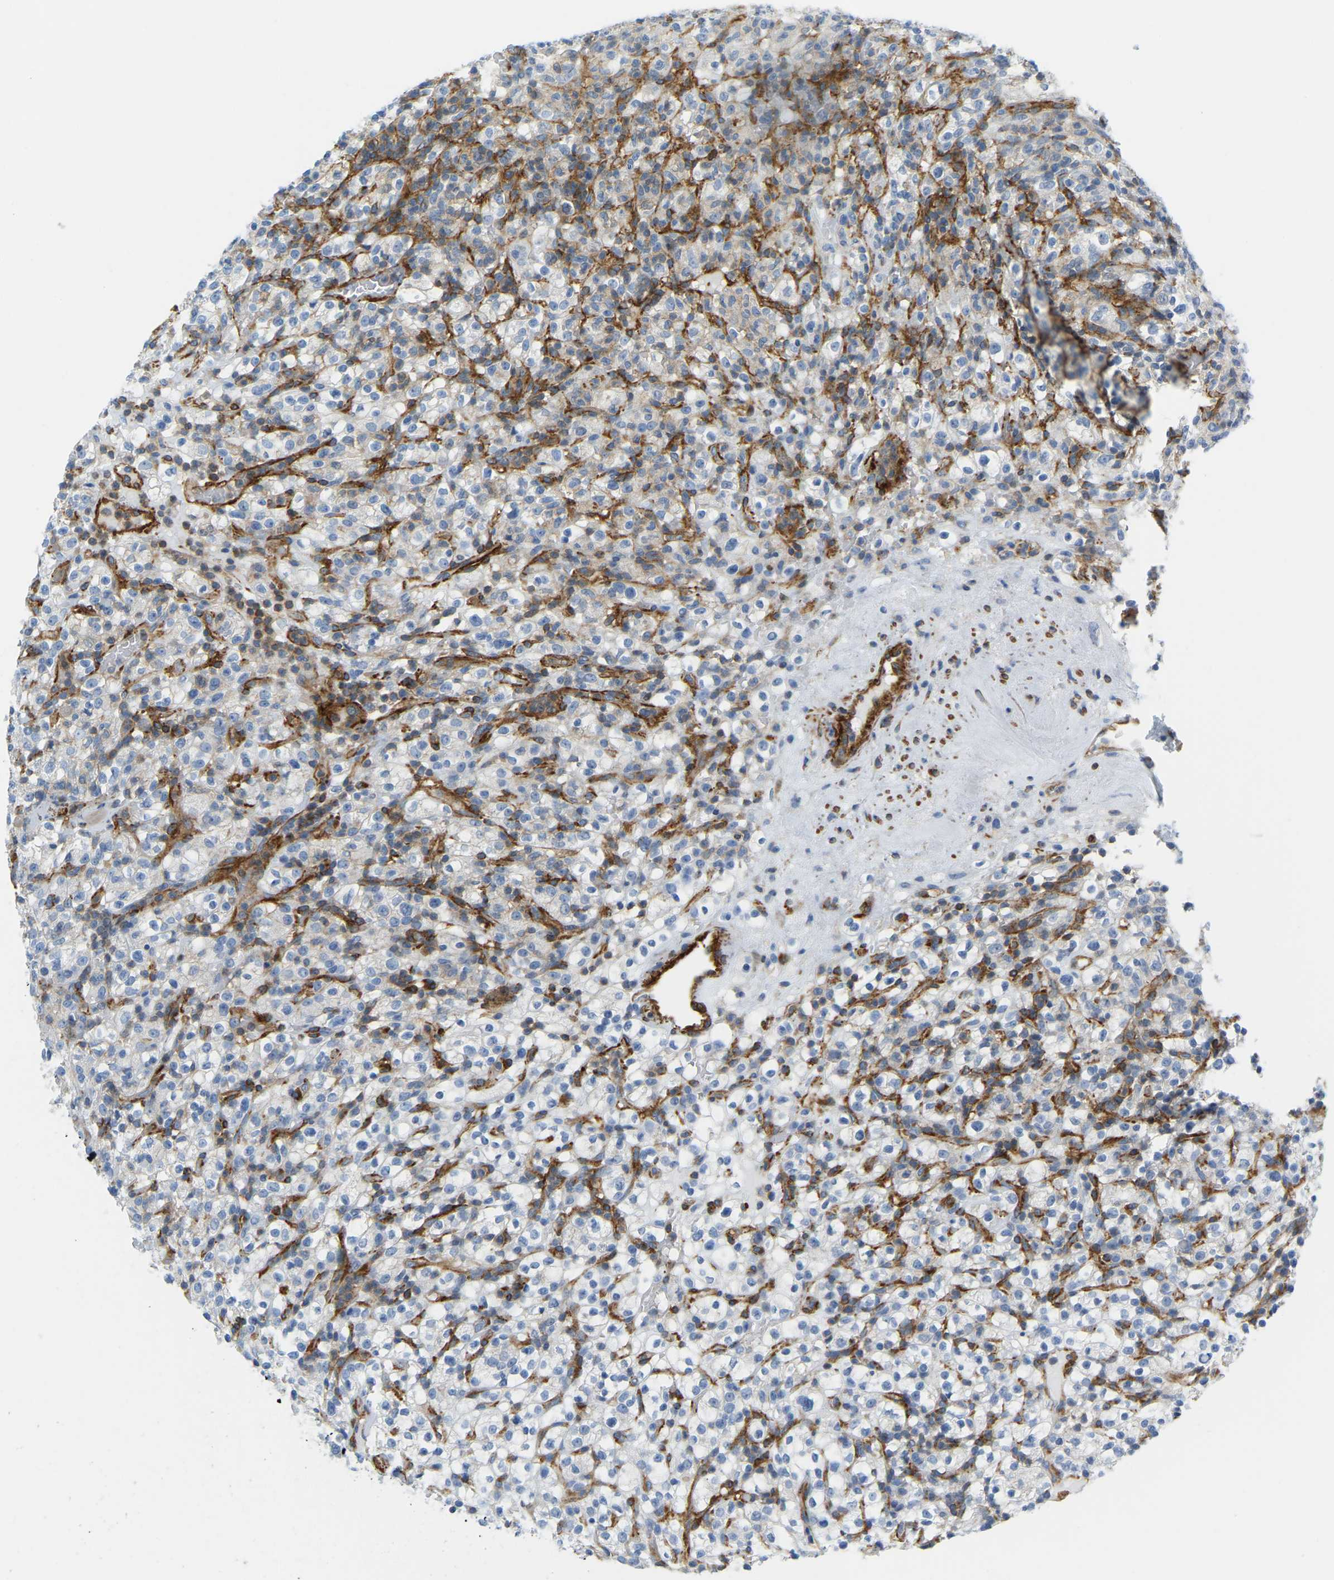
{"staining": {"intensity": "weak", "quantity": "<25%", "location": "cytoplasmic/membranous"}, "tissue": "renal cancer", "cell_type": "Tumor cells", "image_type": "cancer", "snomed": [{"axis": "morphology", "description": "Normal tissue, NOS"}, {"axis": "morphology", "description": "Adenocarcinoma, NOS"}, {"axis": "topography", "description": "Kidney"}], "caption": "Renal cancer (adenocarcinoma) was stained to show a protein in brown. There is no significant expression in tumor cells.", "gene": "MYL3", "patient": {"sex": "female", "age": 72}}